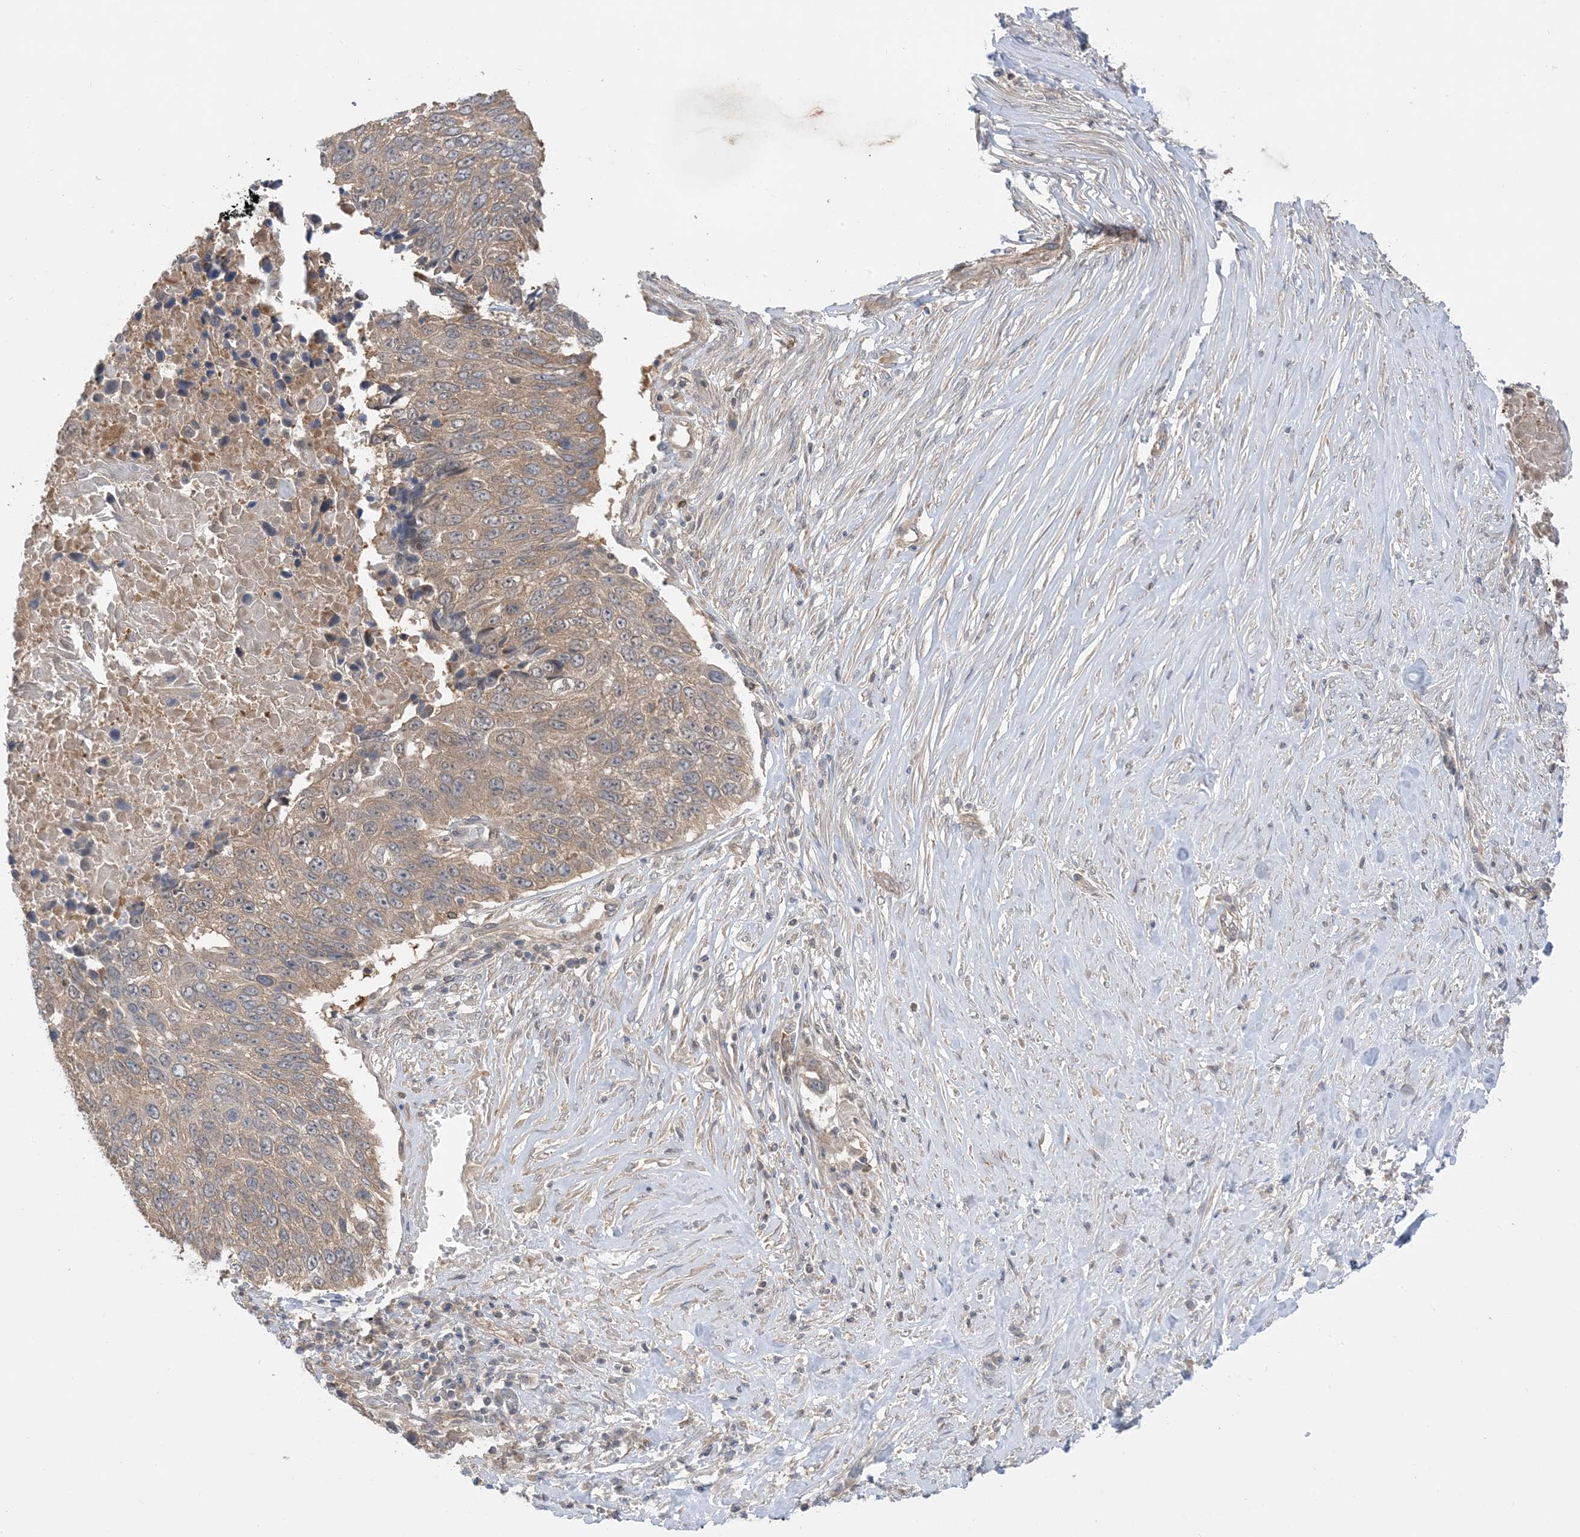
{"staining": {"intensity": "moderate", "quantity": "25%-75%", "location": "cytoplasmic/membranous"}, "tissue": "lung cancer", "cell_type": "Tumor cells", "image_type": "cancer", "snomed": [{"axis": "morphology", "description": "Squamous cell carcinoma, NOS"}, {"axis": "topography", "description": "Lung"}], "caption": "This histopathology image displays immunohistochemistry staining of human lung squamous cell carcinoma, with medium moderate cytoplasmic/membranous positivity in approximately 25%-75% of tumor cells.", "gene": "WDR26", "patient": {"sex": "male", "age": 66}}